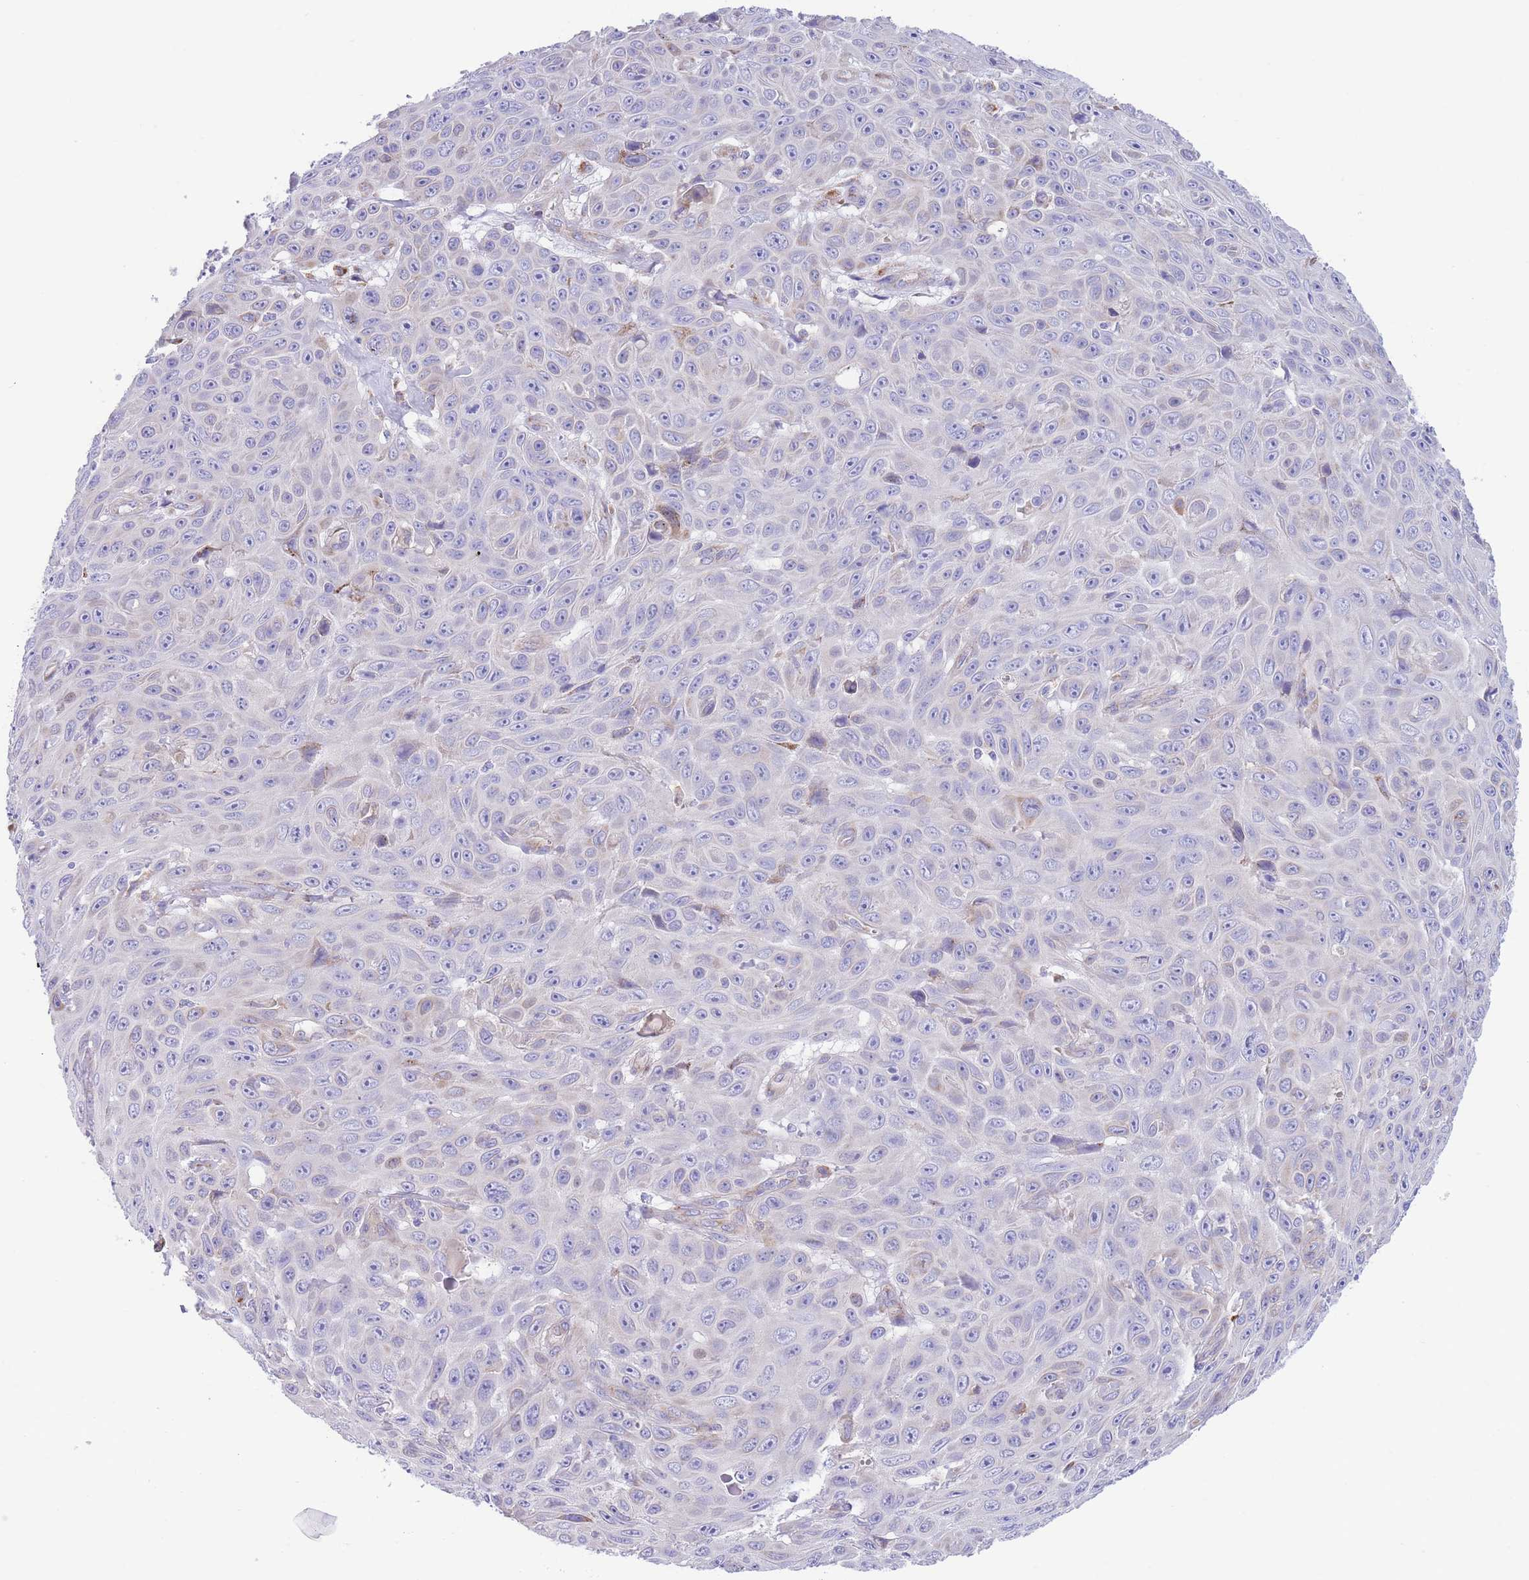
{"staining": {"intensity": "negative", "quantity": "none", "location": "none"}, "tissue": "skin cancer", "cell_type": "Tumor cells", "image_type": "cancer", "snomed": [{"axis": "morphology", "description": "Squamous cell carcinoma, NOS"}, {"axis": "topography", "description": "Skin"}], "caption": "The histopathology image displays no significant expression in tumor cells of skin cancer (squamous cell carcinoma).", "gene": "DET1", "patient": {"sex": "male", "age": 82}}